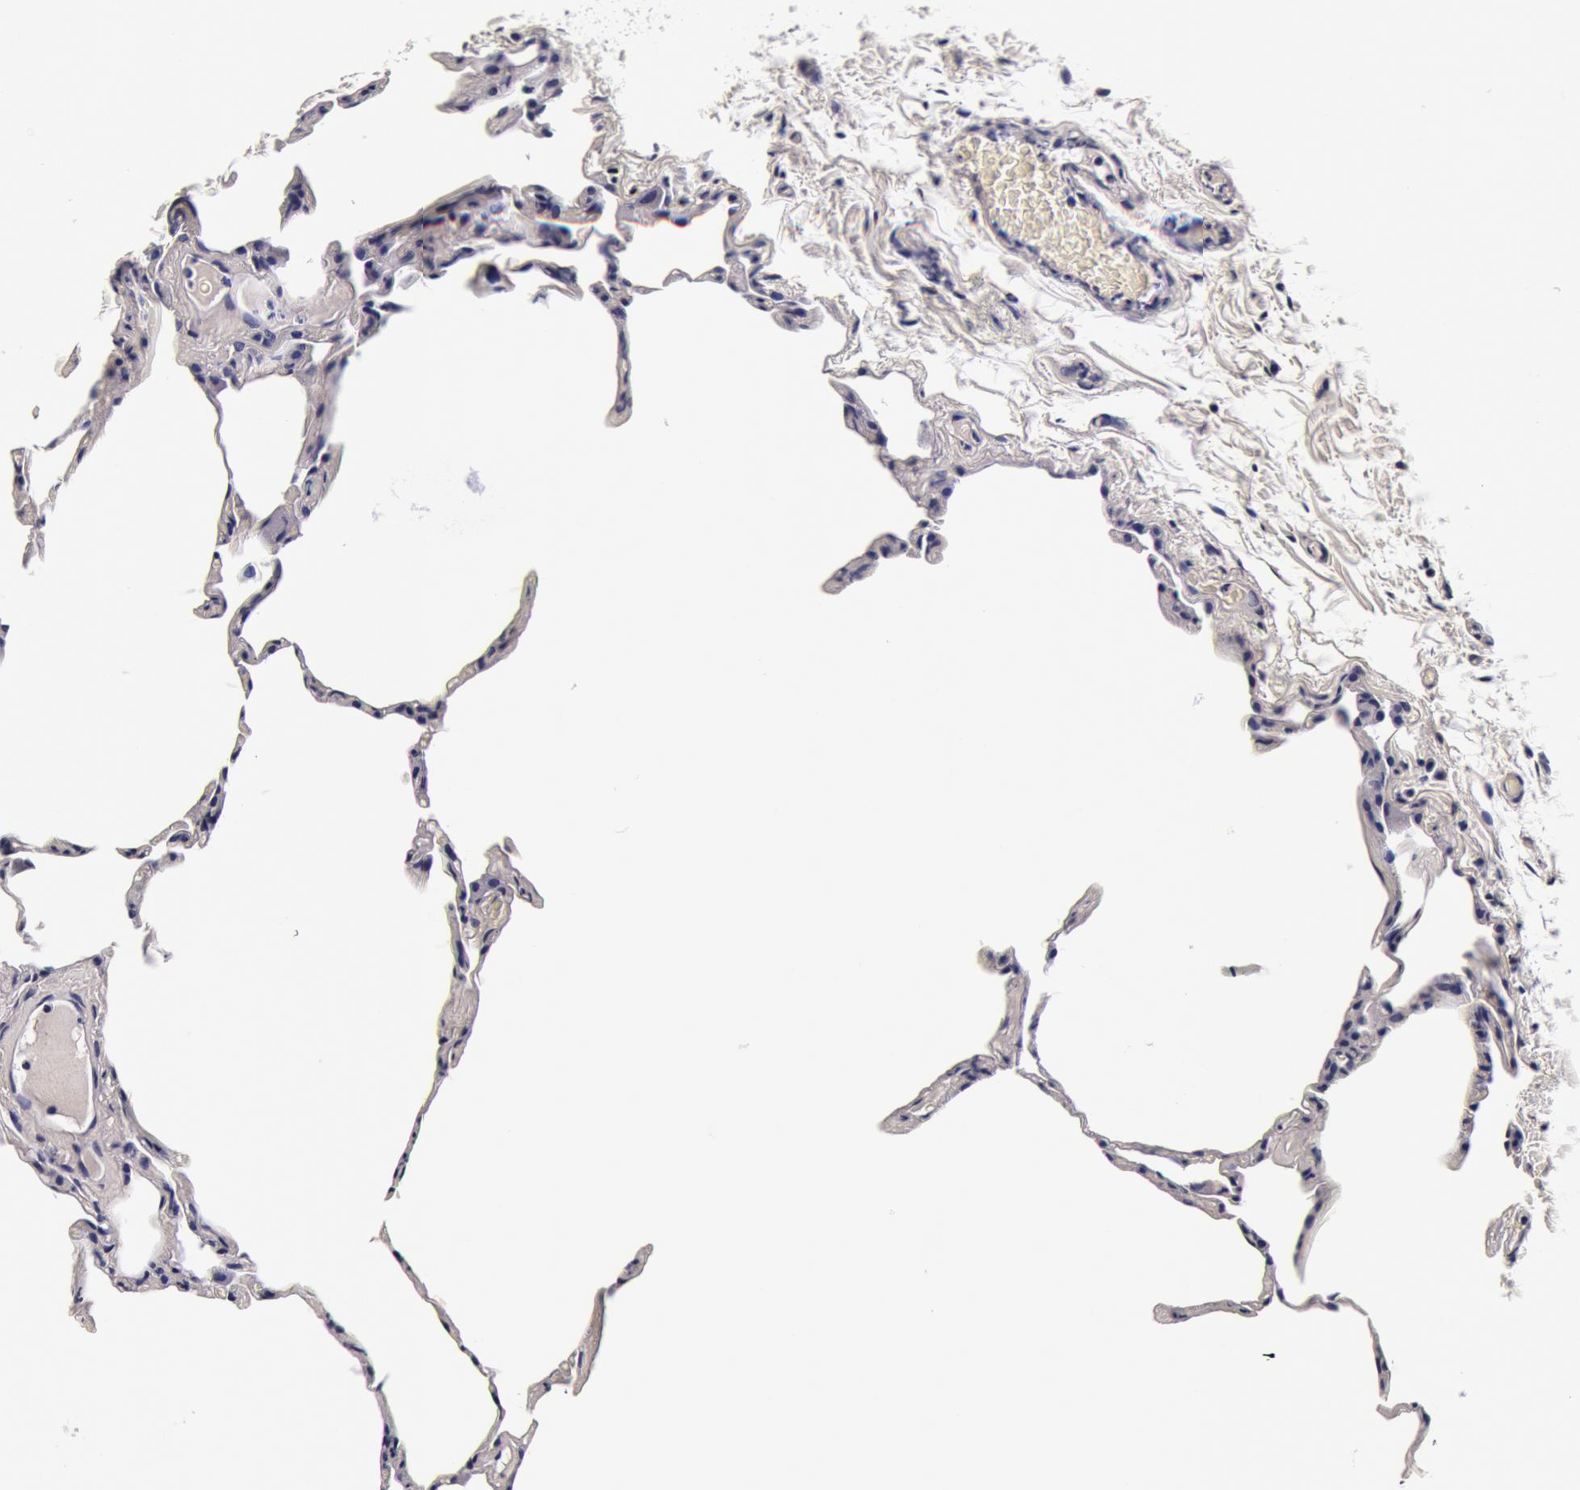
{"staining": {"intensity": "negative", "quantity": "none", "location": "none"}, "tissue": "lung", "cell_type": "Alveolar cells", "image_type": "normal", "snomed": [{"axis": "morphology", "description": "Normal tissue, NOS"}, {"axis": "topography", "description": "Lung"}], "caption": "A high-resolution histopathology image shows IHC staining of benign lung, which shows no significant positivity in alveolar cells. (Brightfield microscopy of DAB (3,3'-diaminobenzidine) immunohistochemistry (IHC) at high magnification).", "gene": "CCDC22", "patient": {"sex": "female", "age": 75}}